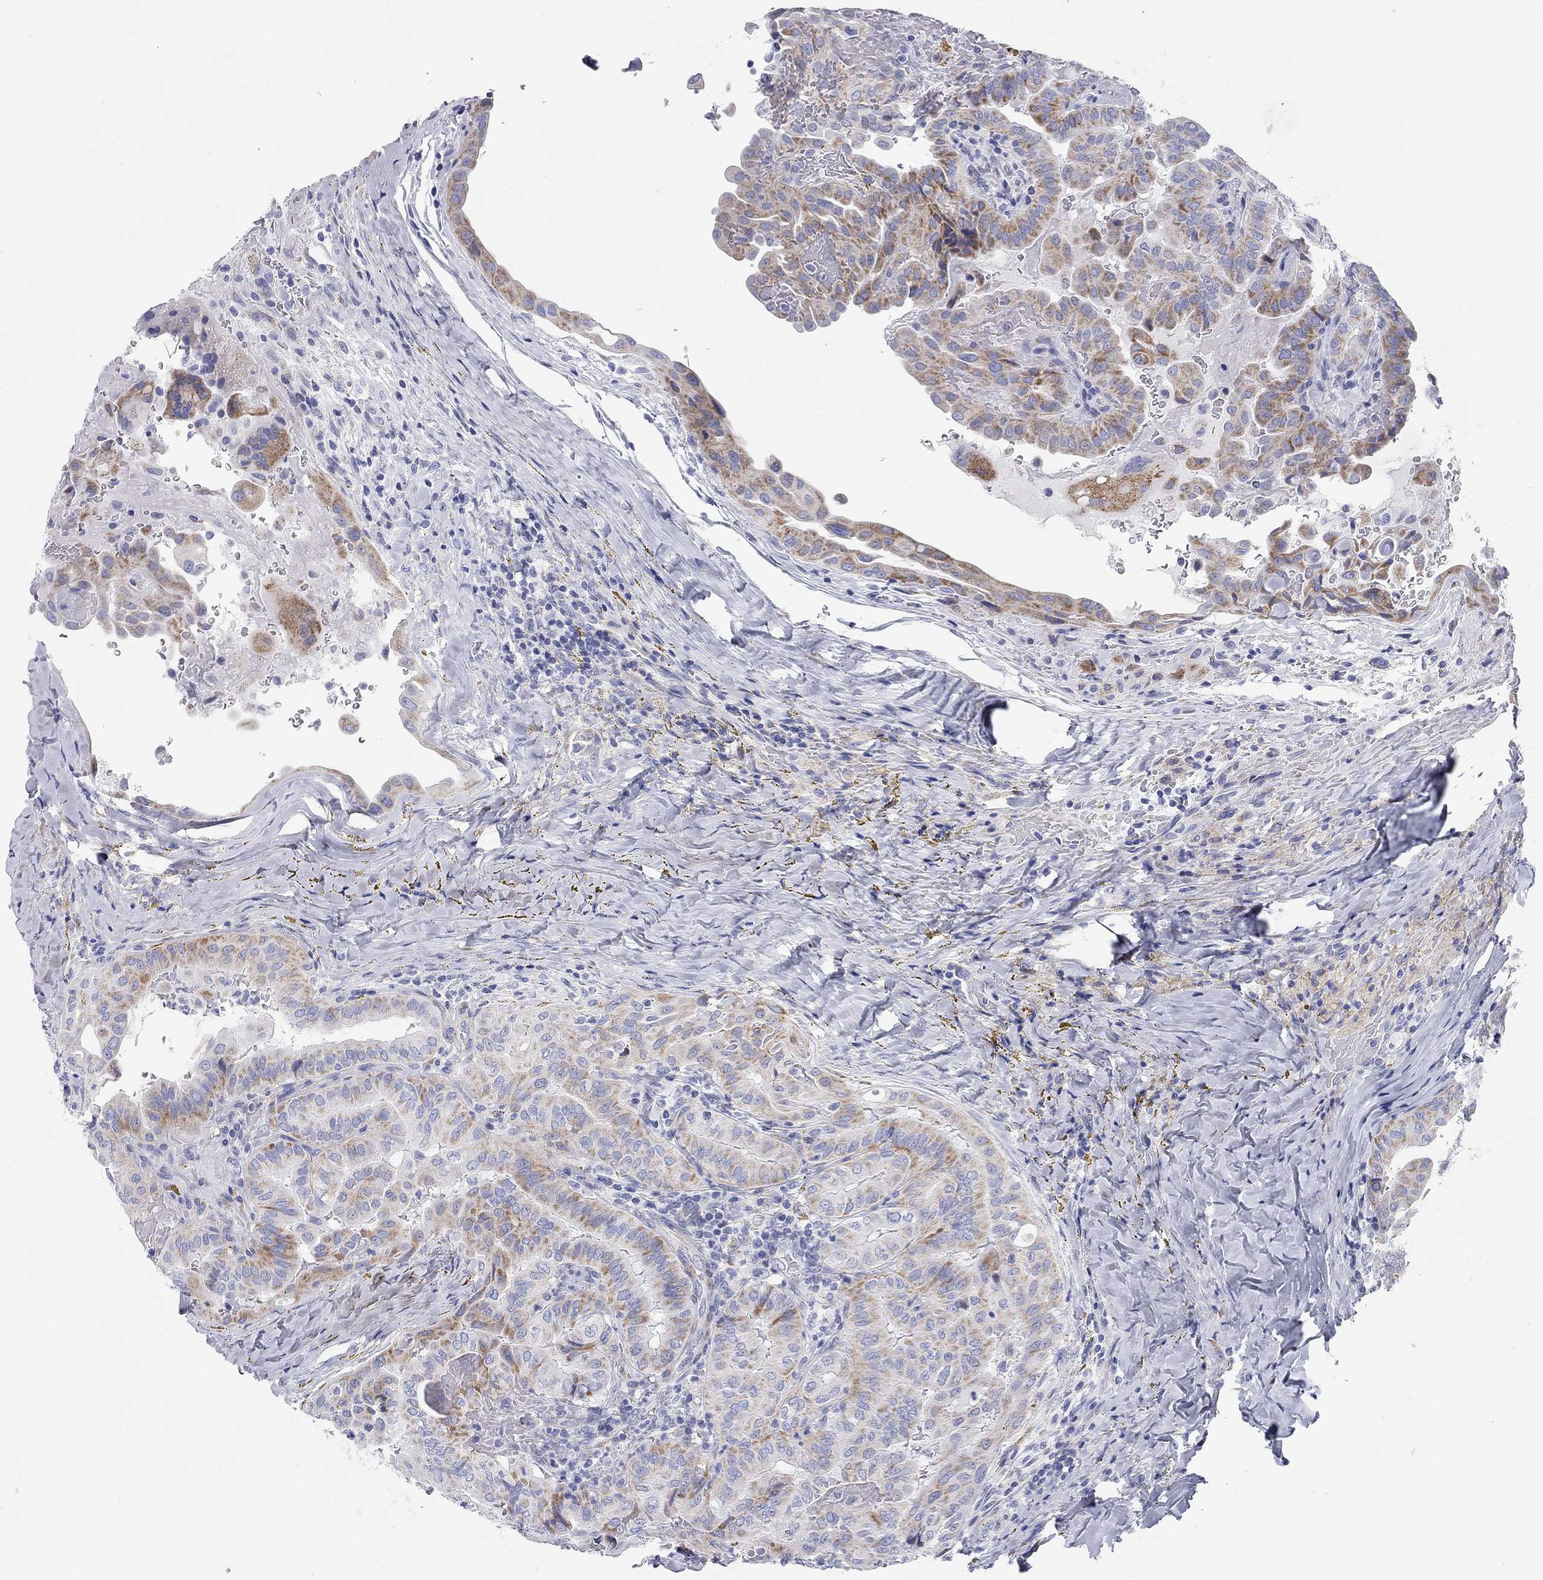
{"staining": {"intensity": "moderate", "quantity": "25%-75%", "location": "cytoplasmic/membranous"}, "tissue": "thyroid cancer", "cell_type": "Tumor cells", "image_type": "cancer", "snomed": [{"axis": "morphology", "description": "Papillary adenocarcinoma, NOS"}, {"axis": "topography", "description": "Thyroid gland"}], "caption": "Brown immunohistochemical staining in thyroid cancer (papillary adenocarcinoma) shows moderate cytoplasmic/membranous staining in about 25%-75% of tumor cells.", "gene": "CHI3L2", "patient": {"sex": "female", "age": 68}}